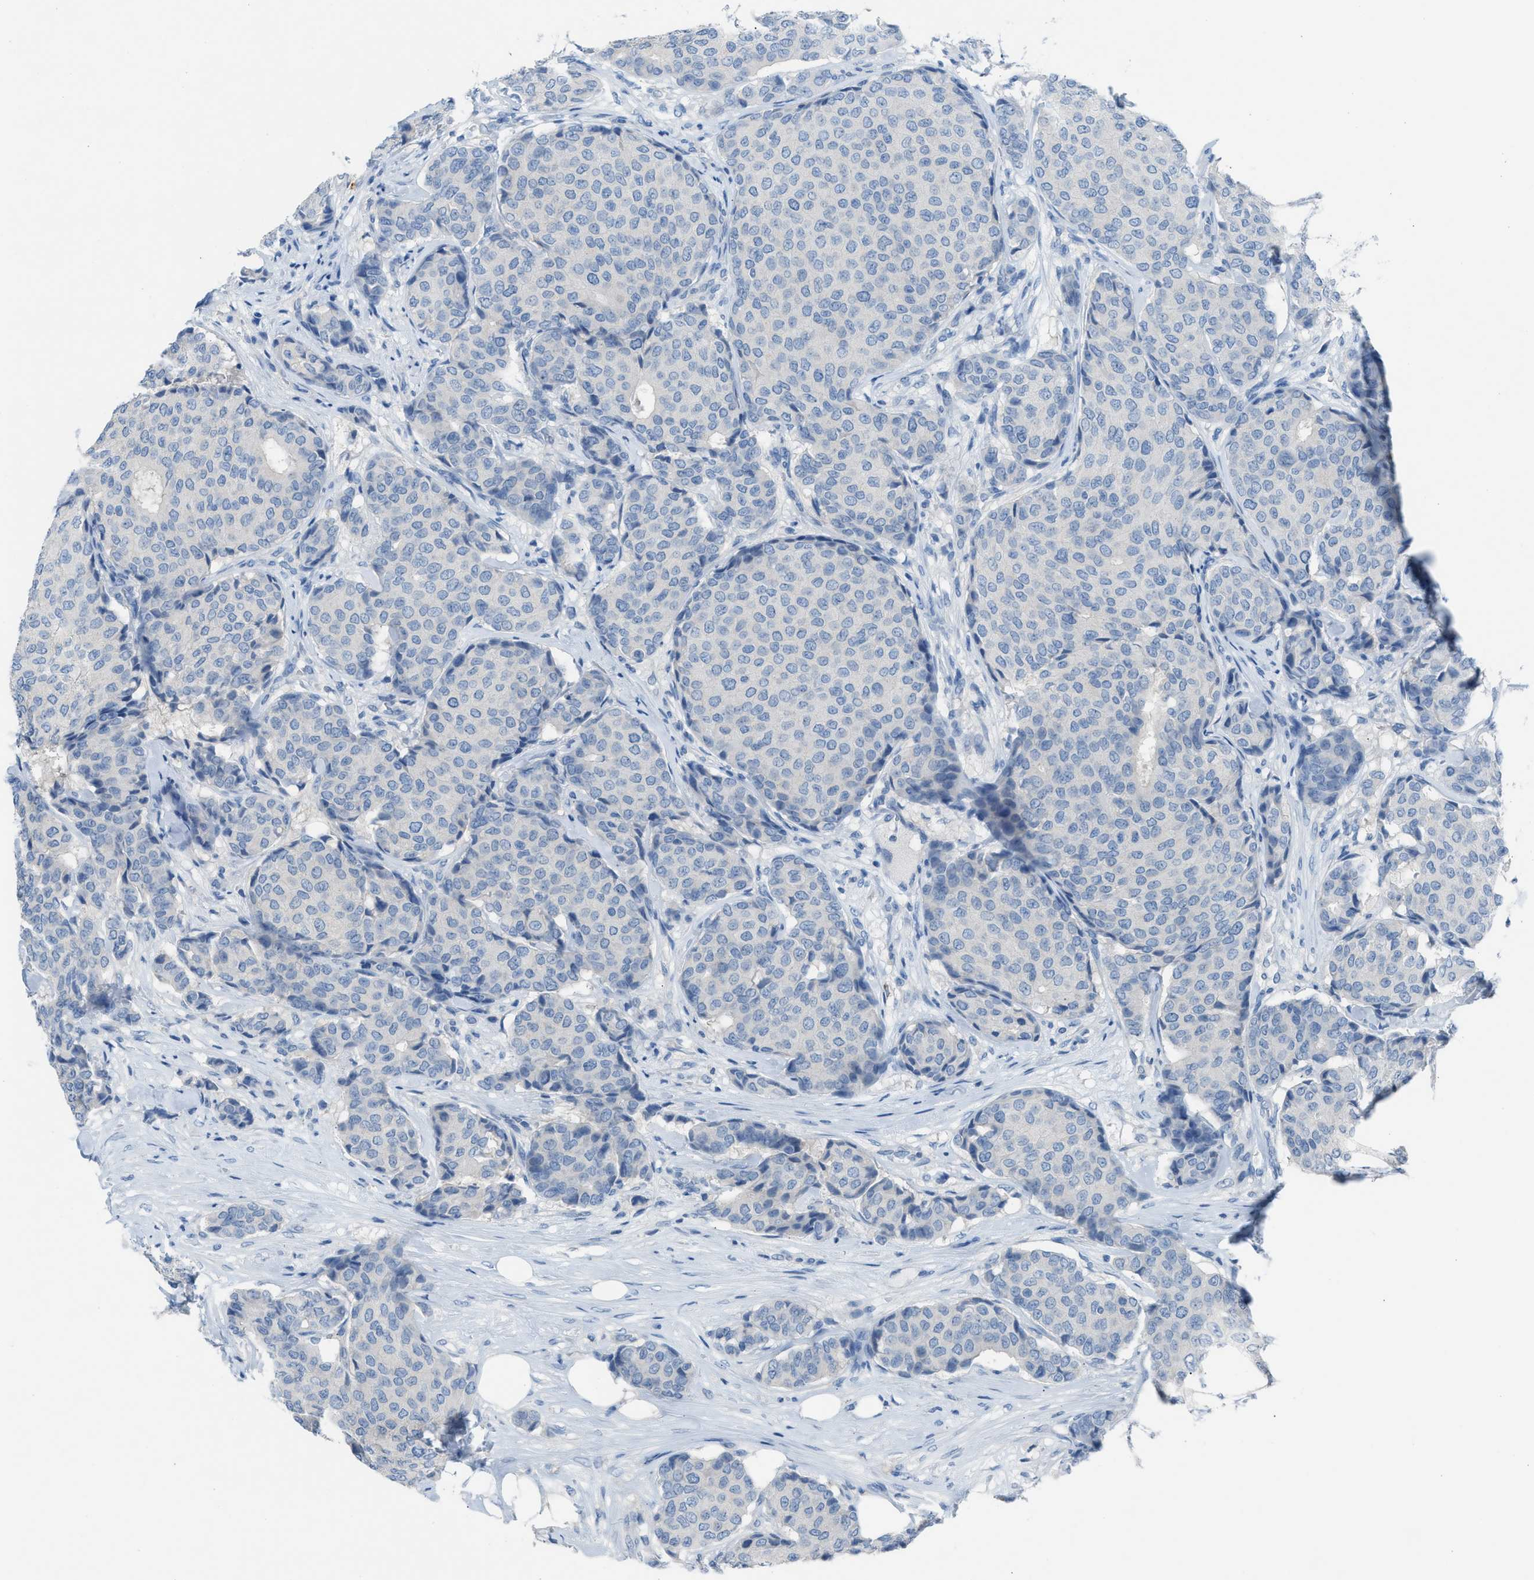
{"staining": {"intensity": "negative", "quantity": "none", "location": "none"}, "tissue": "breast cancer", "cell_type": "Tumor cells", "image_type": "cancer", "snomed": [{"axis": "morphology", "description": "Duct carcinoma"}, {"axis": "topography", "description": "Breast"}], "caption": "Breast cancer (invasive ductal carcinoma) was stained to show a protein in brown. There is no significant positivity in tumor cells.", "gene": "CLEC10A", "patient": {"sex": "female", "age": 75}}